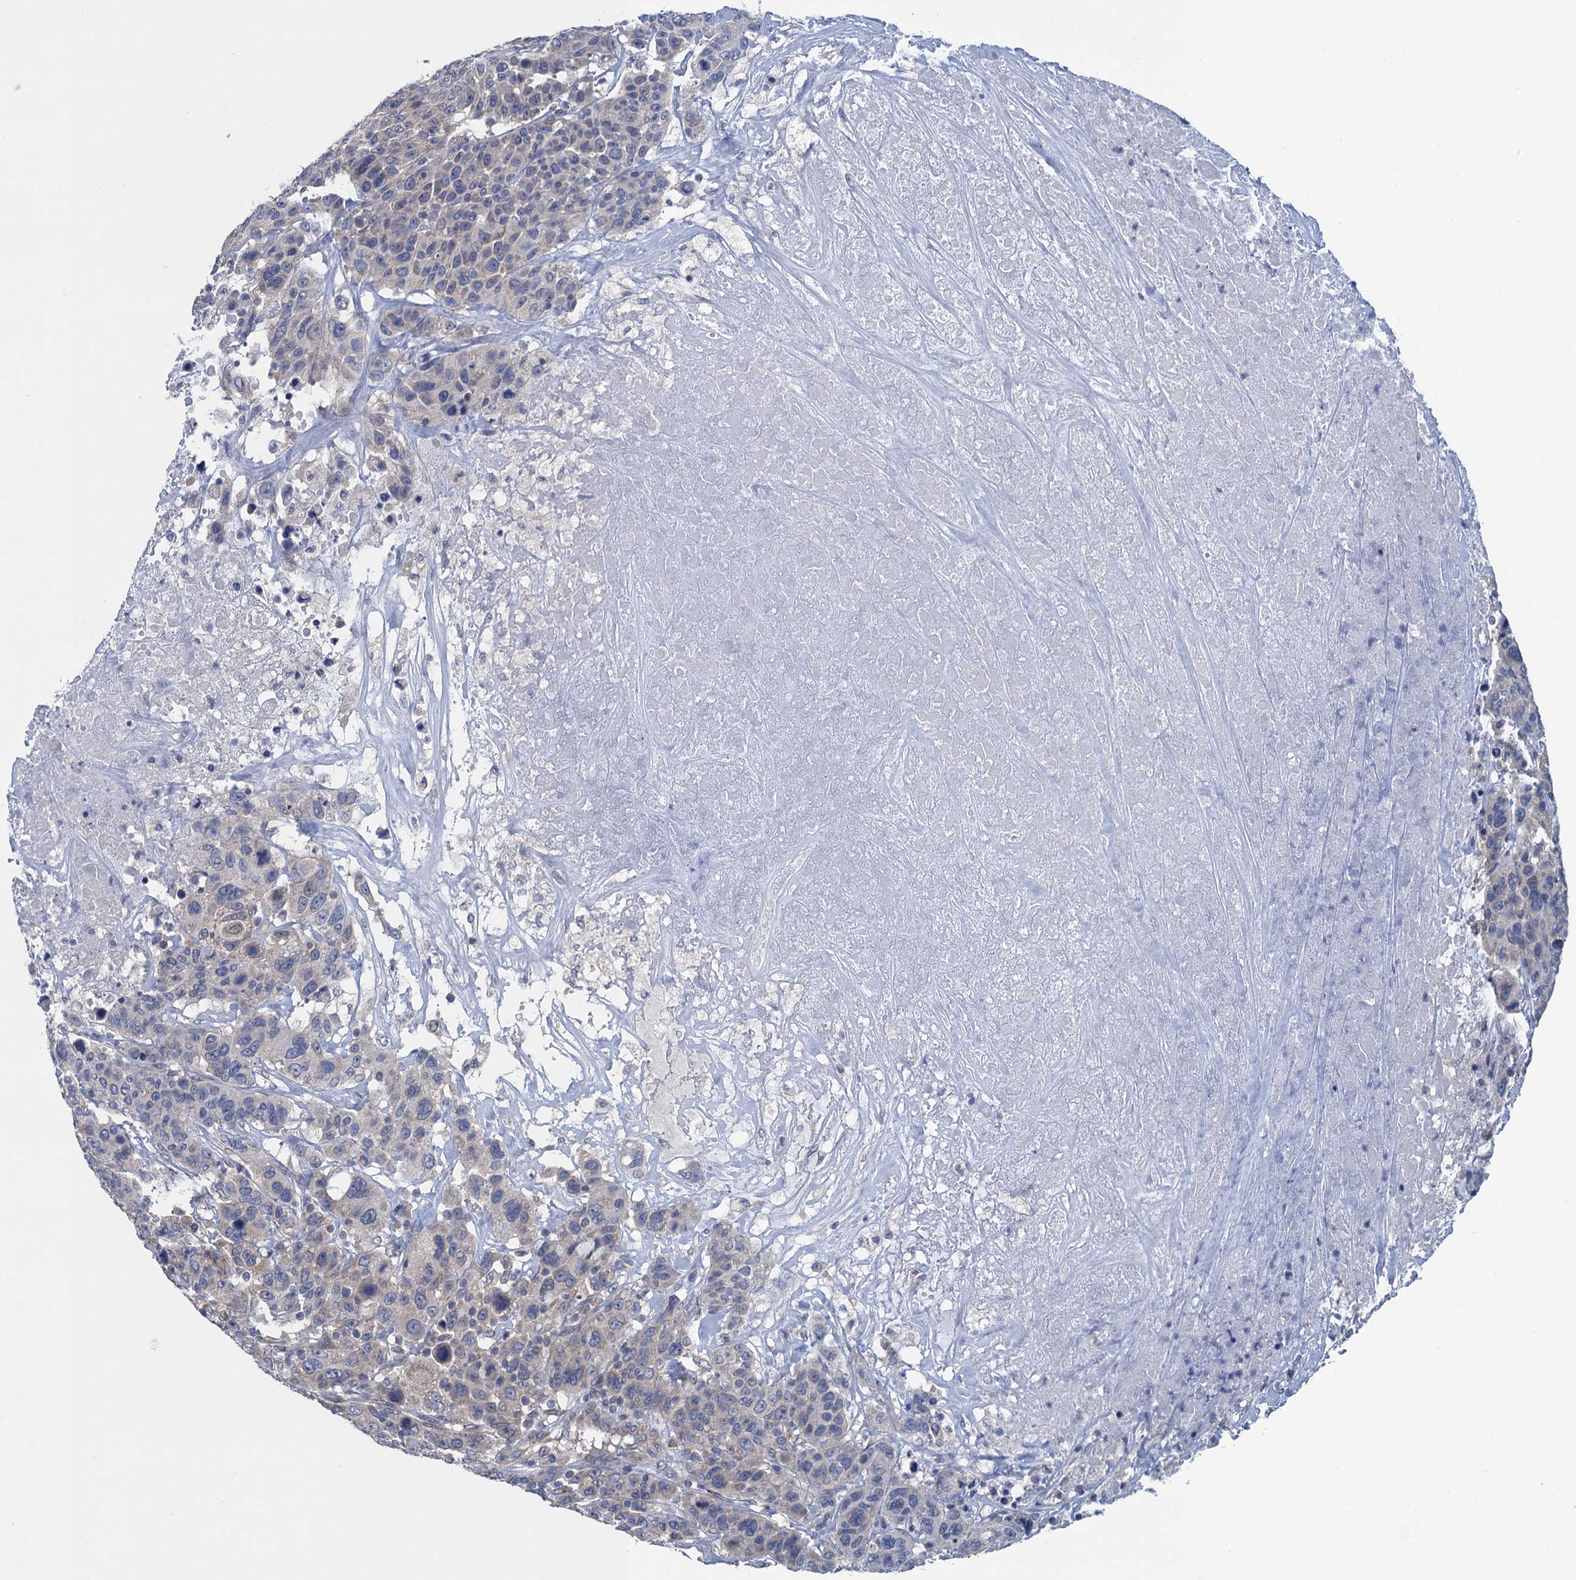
{"staining": {"intensity": "negative", "quantity": "none", "location": "none"}, "tissue": "breast cancer", "cell_type": "Tumor cells", "image_type": "cancer", "snomed": [{"axis": "morphology", "description": "Duct carcinoma"}, {"axis": "topography", "description": "Breast"}], "caption": "Human breast infiltrating ductal carcinoma stained for a protein using immunohistochemistry demonstrates no positivity in tumor cells.", "gene": "CTU2", "patient": {"sex": "female", "age": 37}}